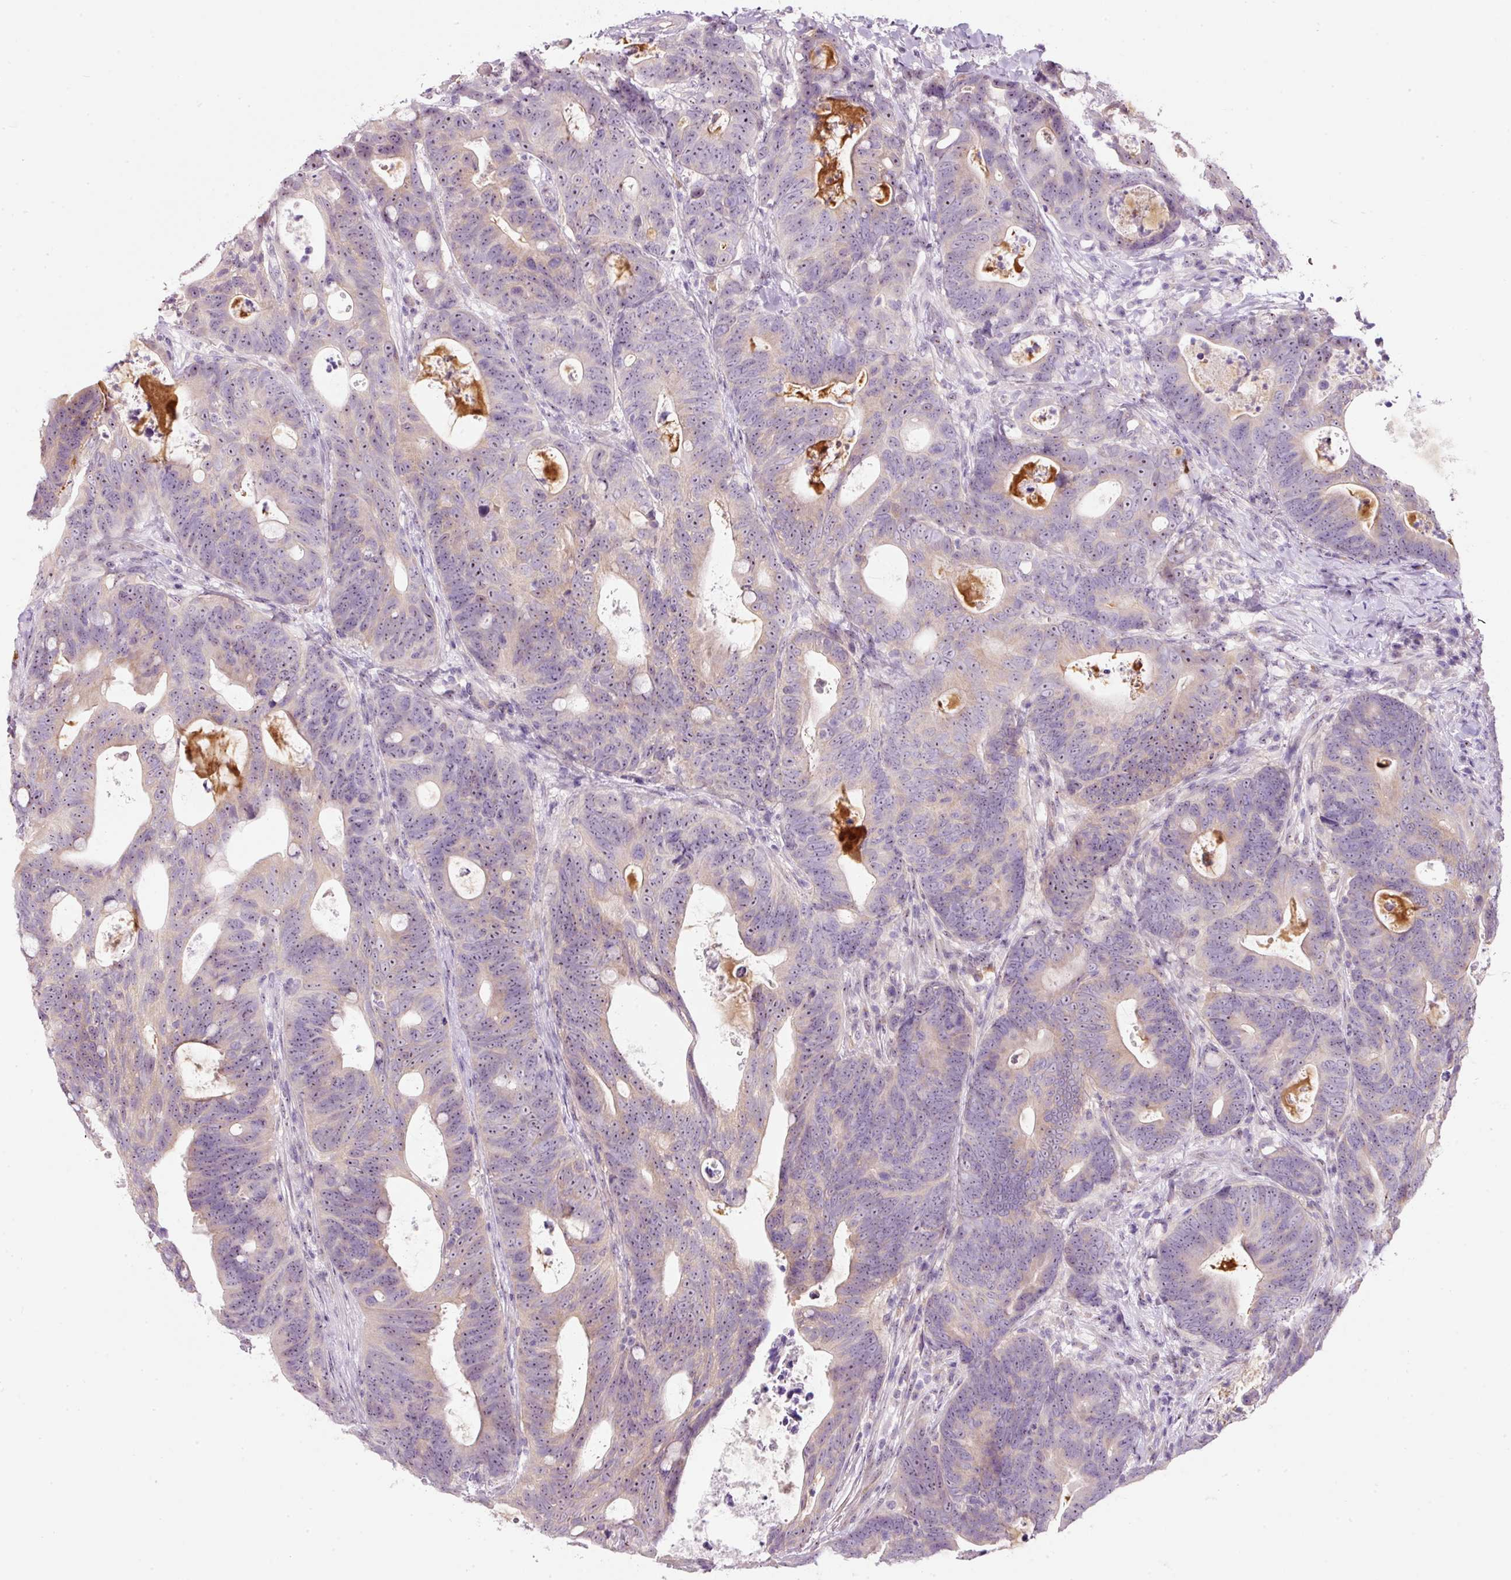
{"staining": {"intensity": "weak", "quantity": "25%-75%", "location": "nuclear"}, "tissue": "colorectal cancer", "cell_type": "Tumor cells", "image_type": "cancer", "snomed": [{"axis": "morphology", "description": "Adenocarcinoma, NOS"}, {"axis": "topography", "description": "Colon"}], "caption": "Colorectal adenocarcinoma was stained to show a protein in brown. There is low levels of weak nuclear positivity in about 25%-75% of tumor cells.", "gene": "TMEM37", "patient": {"sex": "female", "age": 82}}